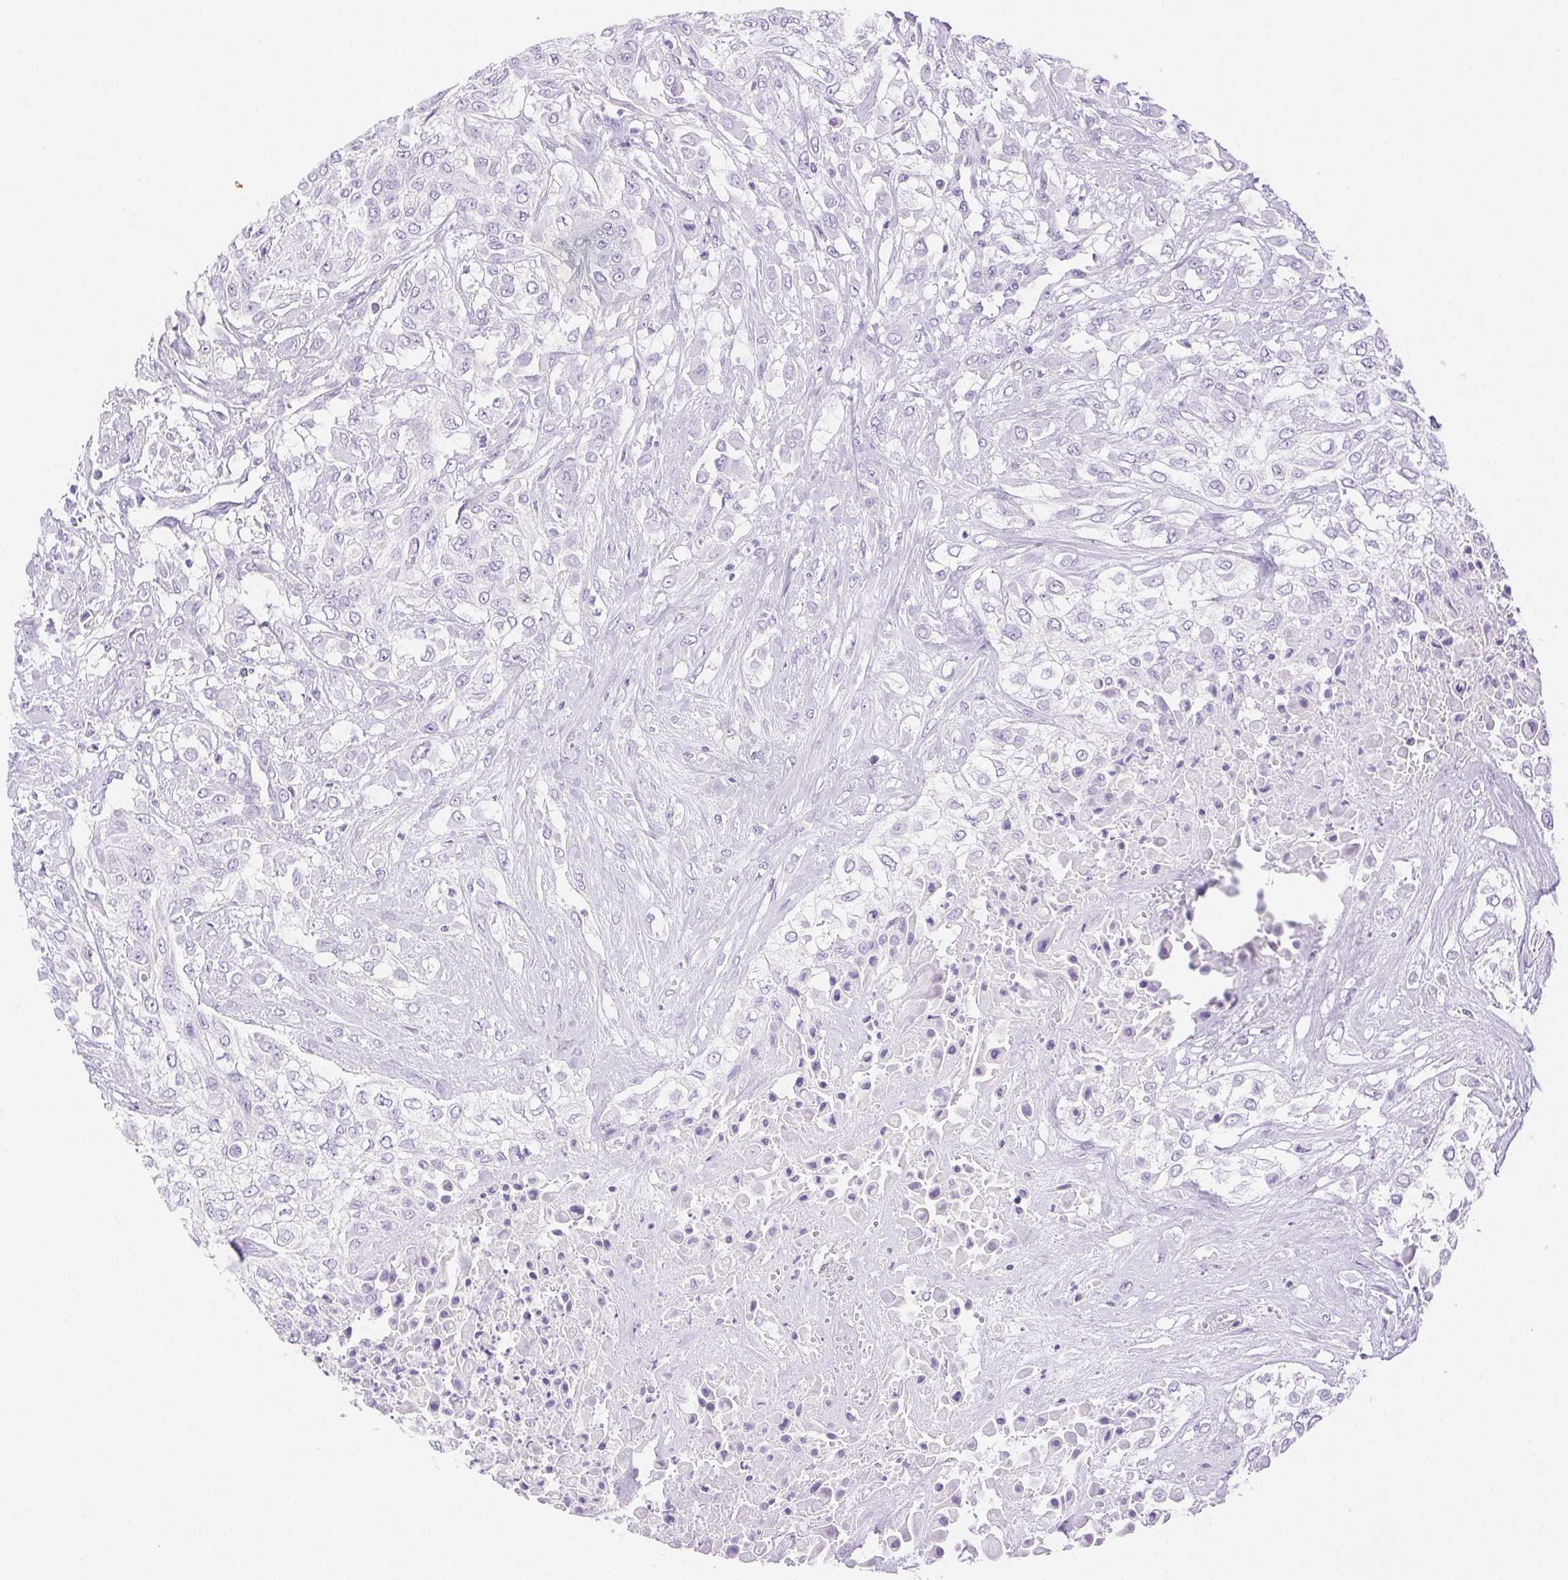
{"staining": {"intensity": "negative", "quantity": "none", "location": "none"}, "tissue": "urothelial cancer", "cell_type": "Tumor cells", "image_type": "cancer", "snomed": [{"axis": "morphology", "description": "Urothelial carcinoma, High grade"}, {"axis": "topography", "description": "Urinary bladder"}], "caption": "Immunohistochemistry image of human urothelial cancer stained for a protein (brown), which shows no positivity in tumor cells.", "gene": "SPACA4", "patient": {"sex": "male", "age": 57}}